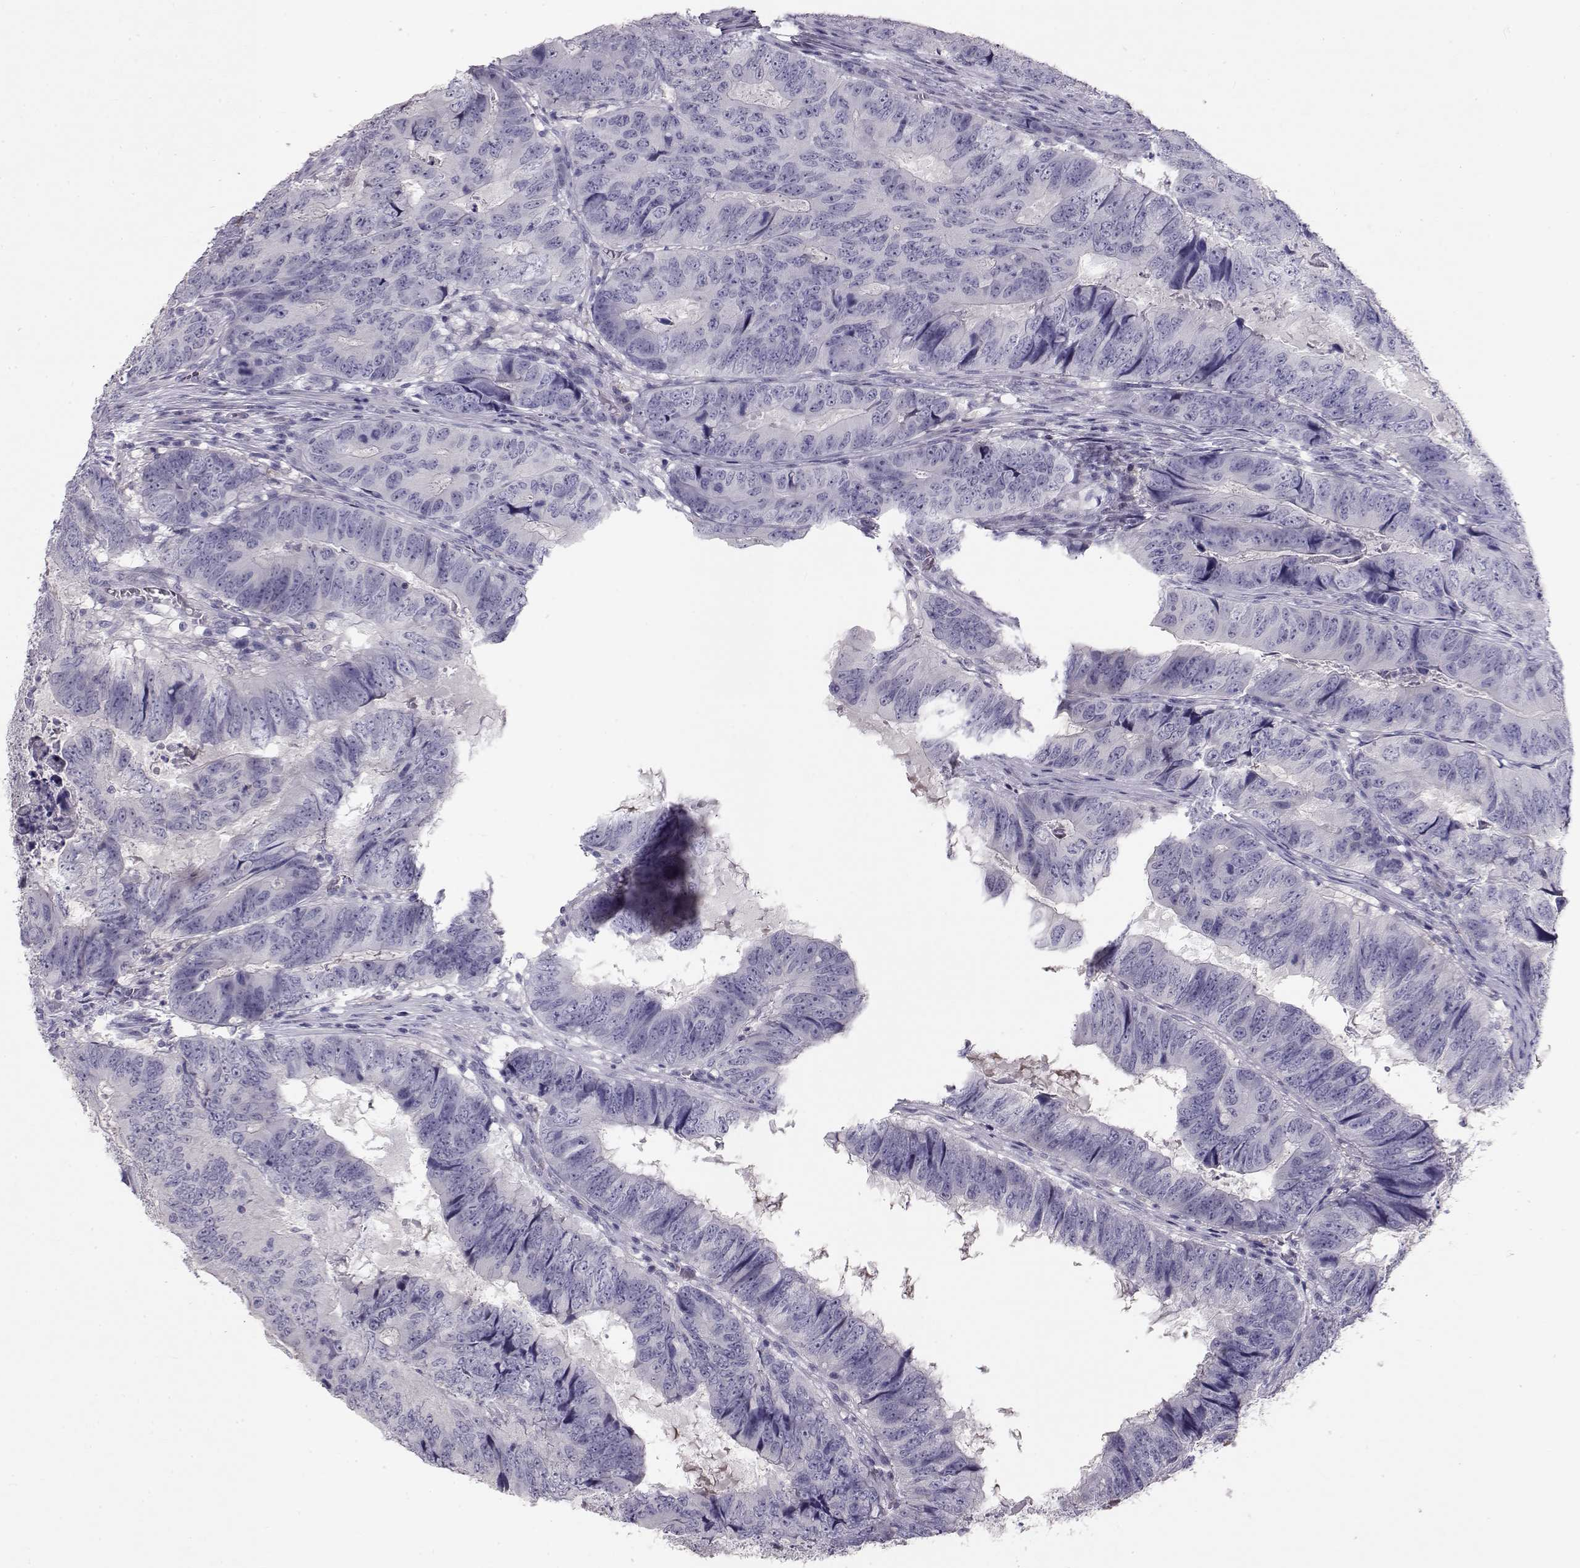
{"staining": {"intensity": "negative", "quantity": "none", "location": "none"}, "tissue": "colorectal cancer", "cell_type": "Tumor cells", "image_type": "cancer", "snomed": [{"axis": "morphology", "description": "Adenocarcinoma, NOS"}, {"axis": "topography", "description": "Colon"}], "caption": "This is a image of IHC staining of adenocarcinoma (colorectal), which shows no expression in tumor cells.", "gene": "RD3", "patient": {"sex": "male", "age": 79}}